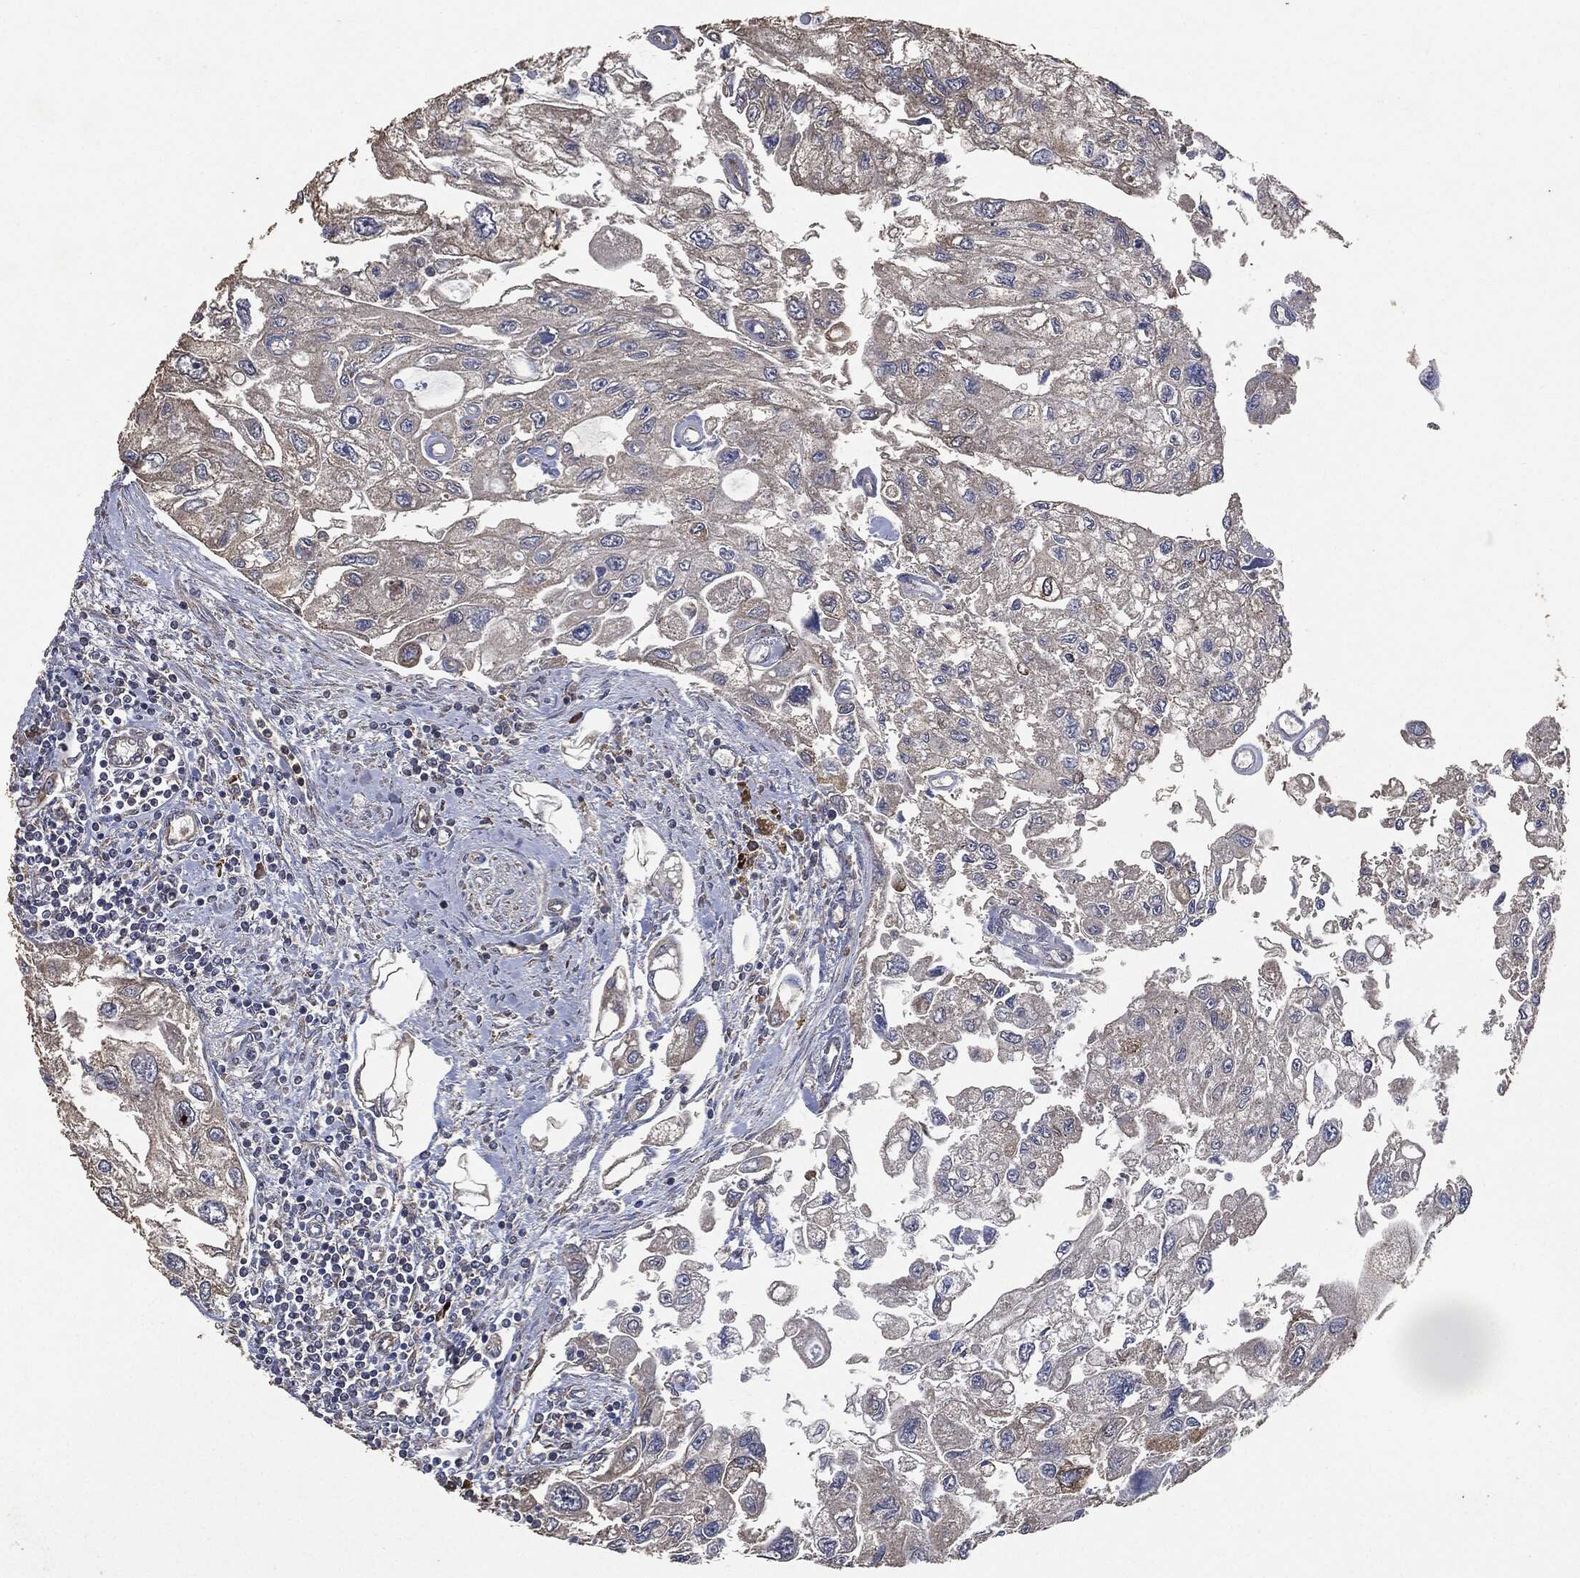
{"staining": {"intensity": "negative", "quantity": "none", "location": "none"}, "tissue": "urothelial cancer", "cell_type": "Tumor cells", "image_type": "cancer", "snomed": [{"axis": "morphology", "description": "Urothelial carcinoma, High grade"}, {"axis": "topography", "description": "Urinary bladder"}], "caption": "Histopathology image shows no significant protein expression in tumor cells of urothelial cancer.", "gene": "STK3", "patient": {"sex": "male", "age": 59}}